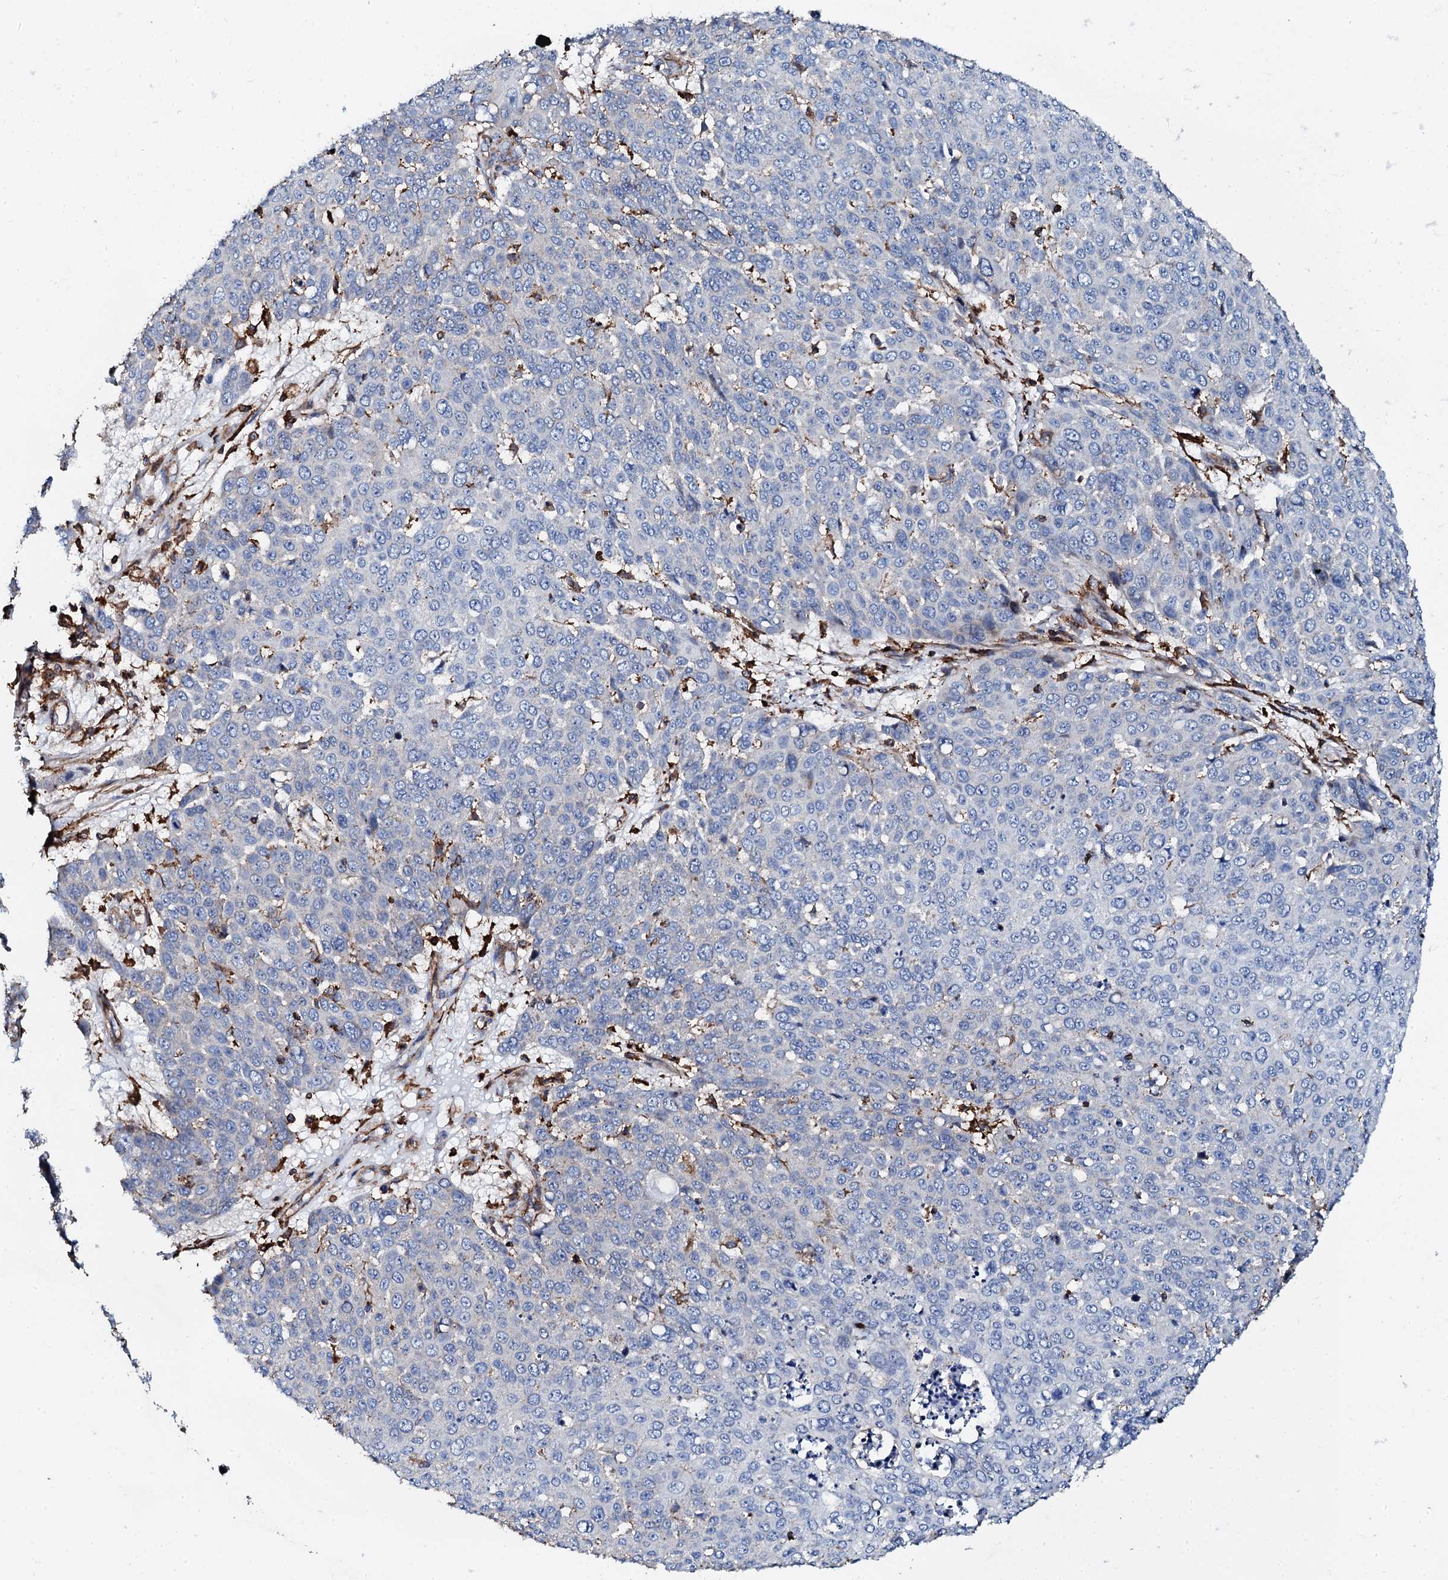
{"staining": {"intensity": "negative", "quantity": "none", "location": "none"}, "tissue": "skin cancer", "cell_type": "Tumor cells", "image_type": "cancer", "snomed": [{"axis": "morphology", "description": "Squamous cell carcinoma, NOS"}, {"axis": "topography", "description": "Skin"}], "caption": "This is a image of IHC staining of skin cancer (squamous cell carcinoma), which shows no staining in tumor cells. Brightfield microscopy of IHC stained with DAB (3,3'-diaminobenzidine) (brown) and hematoxylin (blue), captured at high magnification.", "gene": "INTS10", "patient": {"sex": "male", "age": 71}}